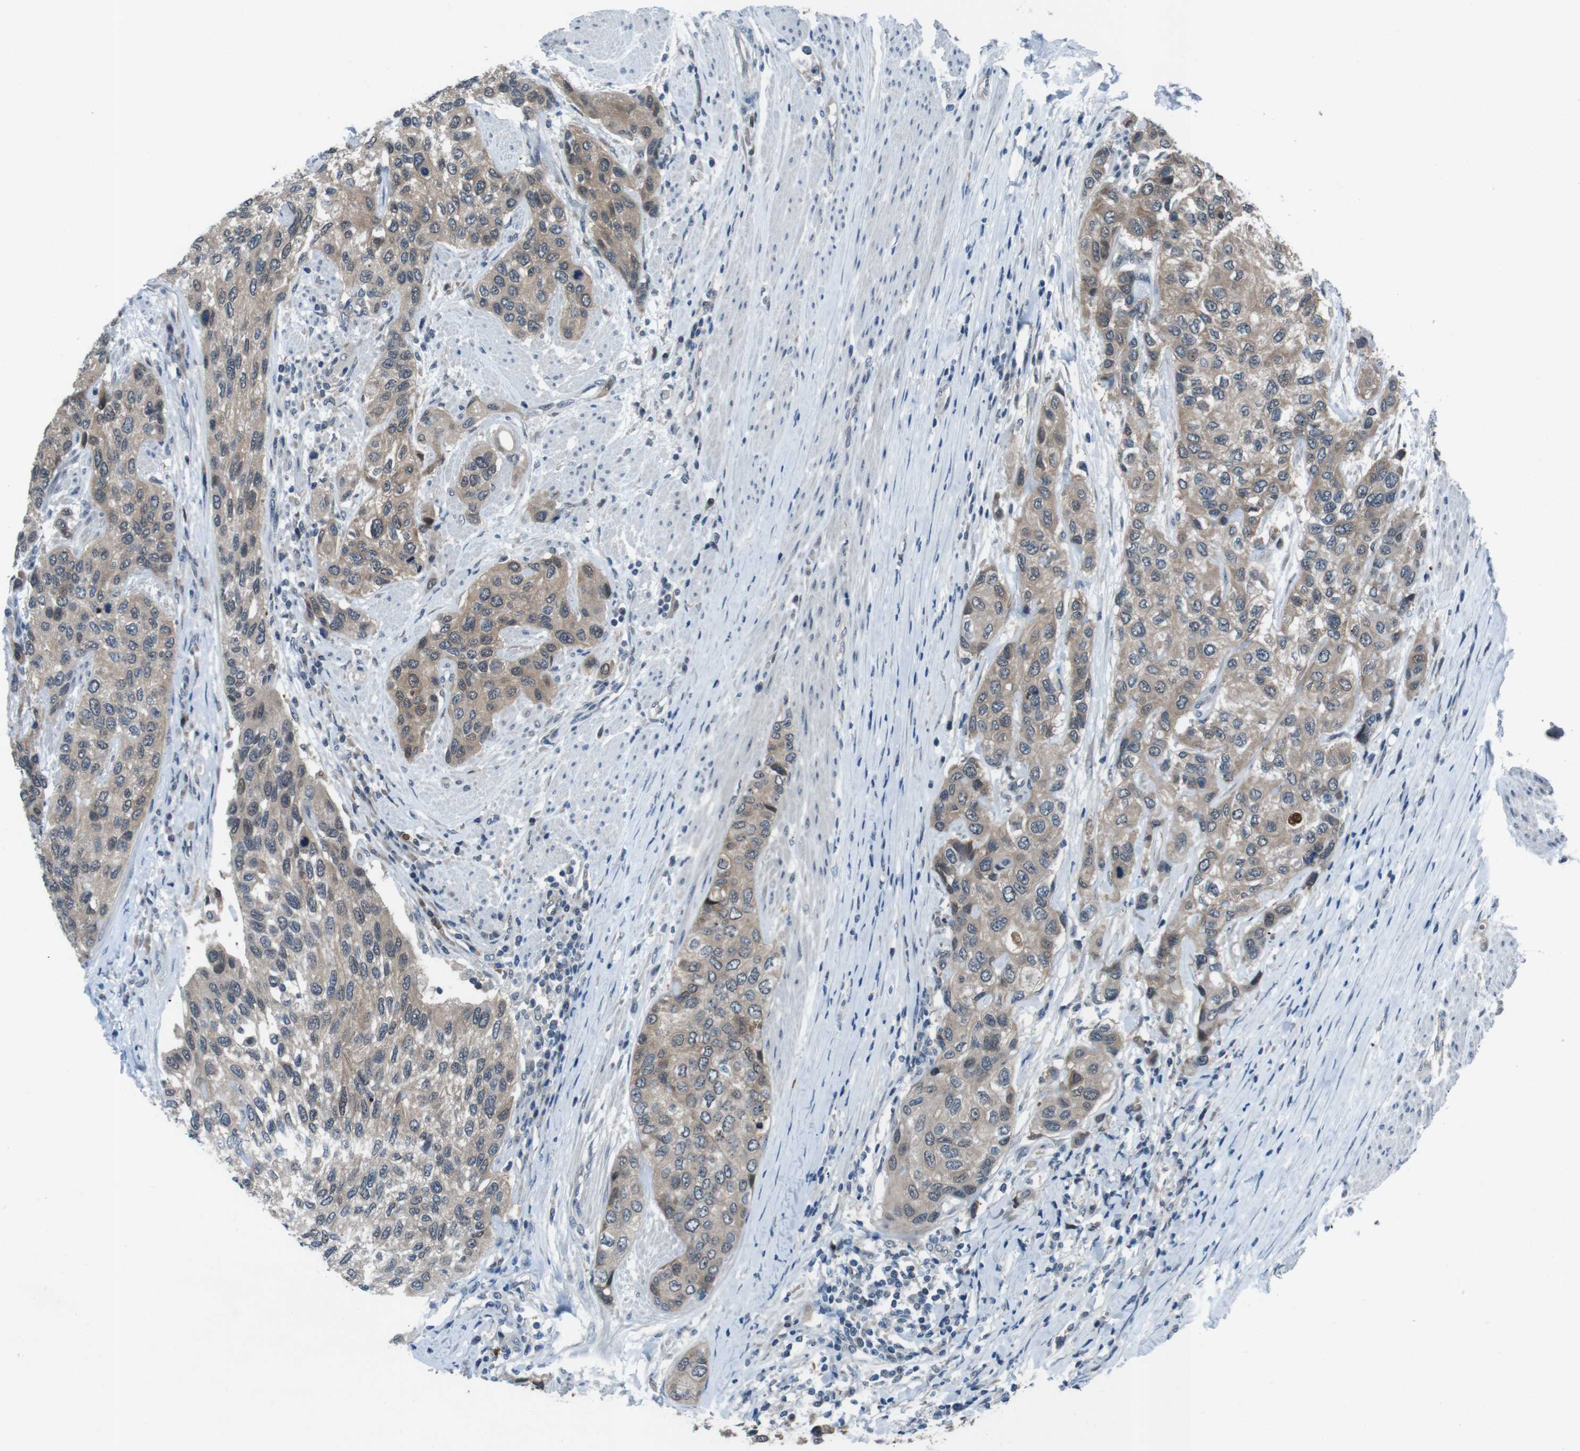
{"staining": {"intensity": "weak", "quantity": "25%-75%", "location": "cytoplasmic/membranous"}, "tissue": "urothelial cancer", "cell_type": "Tumor cells", "image_type": "cancer", "snomed": [{"axis": "morphology", "description": "Urothelial carcinoma, High grade"}, {"axis": "topography", "description": "Urinary bladder"}], "caption": "Immunohistochemical staining of high-grade urothelial carcinoma reveals weak cytoplasmic/membranous protein positivity in approximately 25%-75% of tumor cells. (brown staining indicates protein expression, while blue staining denotes nuclei).", "gene": "LRP5", "patient": {"sex": "female", "age": 56}}